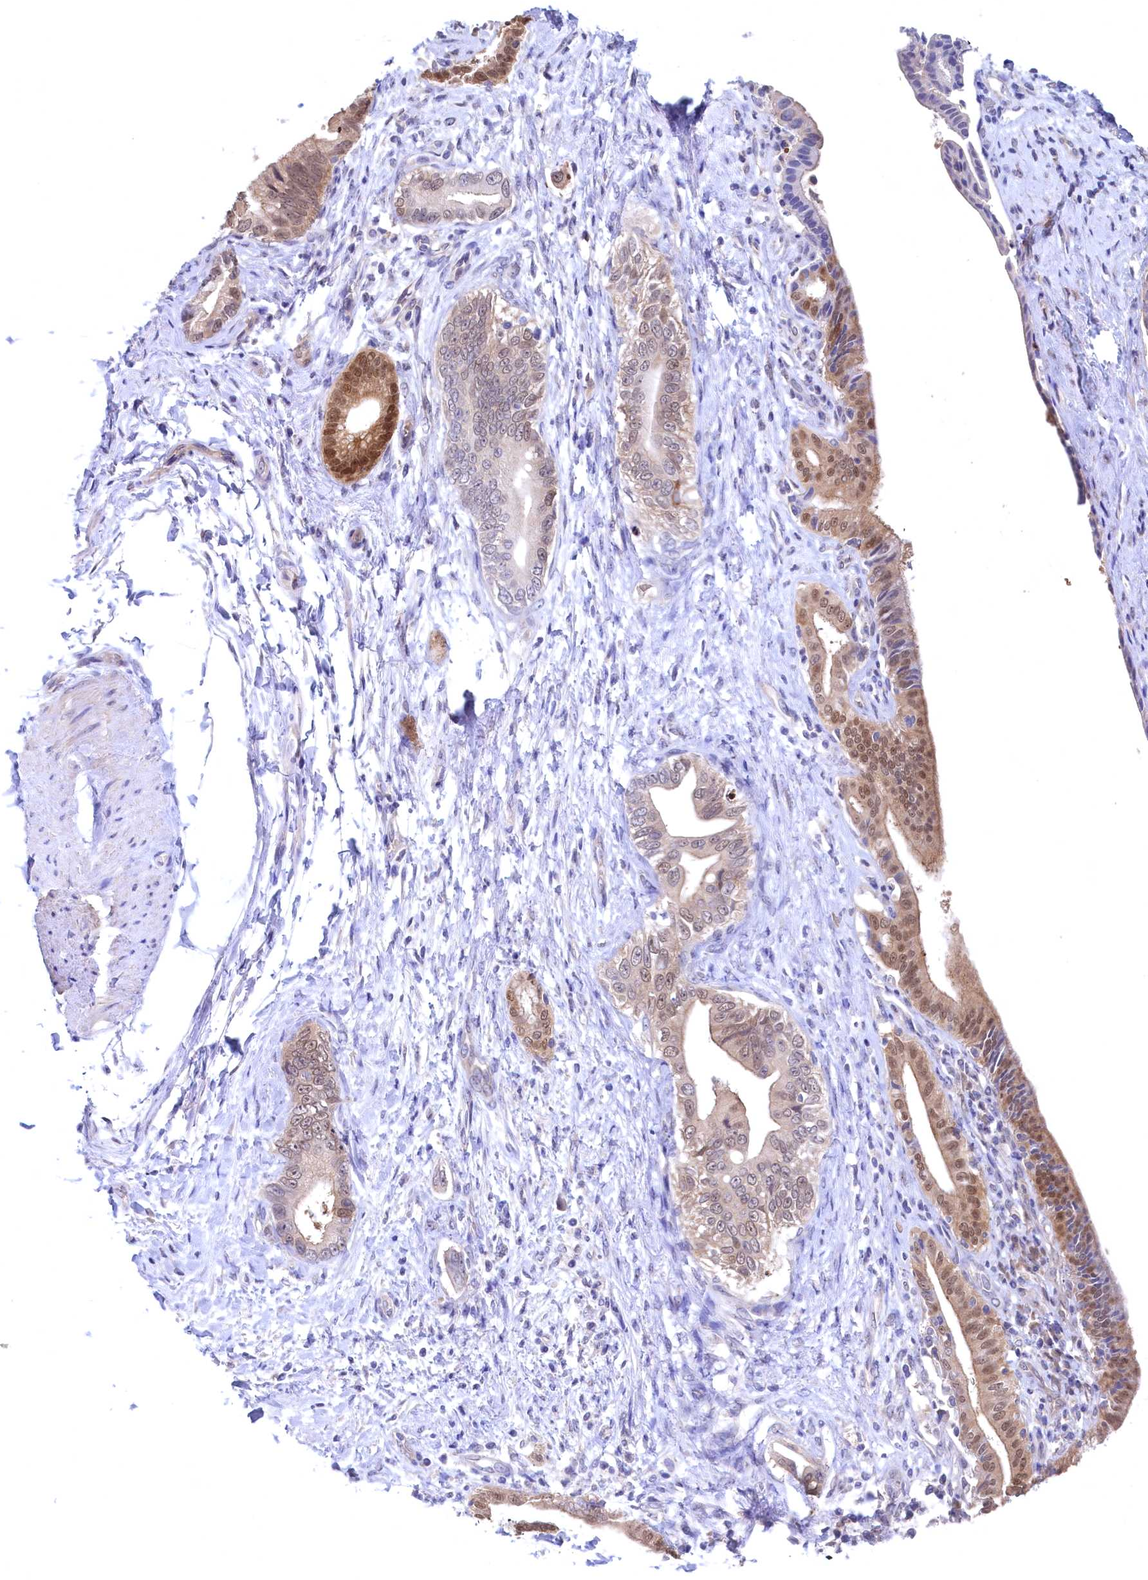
{"staining": {"intensity": "moderate", "quantity": "25%-75%", "location": "cytoplasmic/membranous,nuclear"}, "tissue": "pancreatic cancer", "cell_type": "Tumor cells", "image_type": "cancer", "snomed": [{"axis": "morphology", "description": "Adenocarcinoma, NOS"}, {"axis": "topography", "description": "Pancreas"}], "caption": "An image of pancreatic adenocarcinoma stained for a protein reveals moderate cytoplasmic/membranous and nuclear brown staining in tumor cells.", "gene": "C11orf54", "patient": {"sex": "female", "age": 55}}